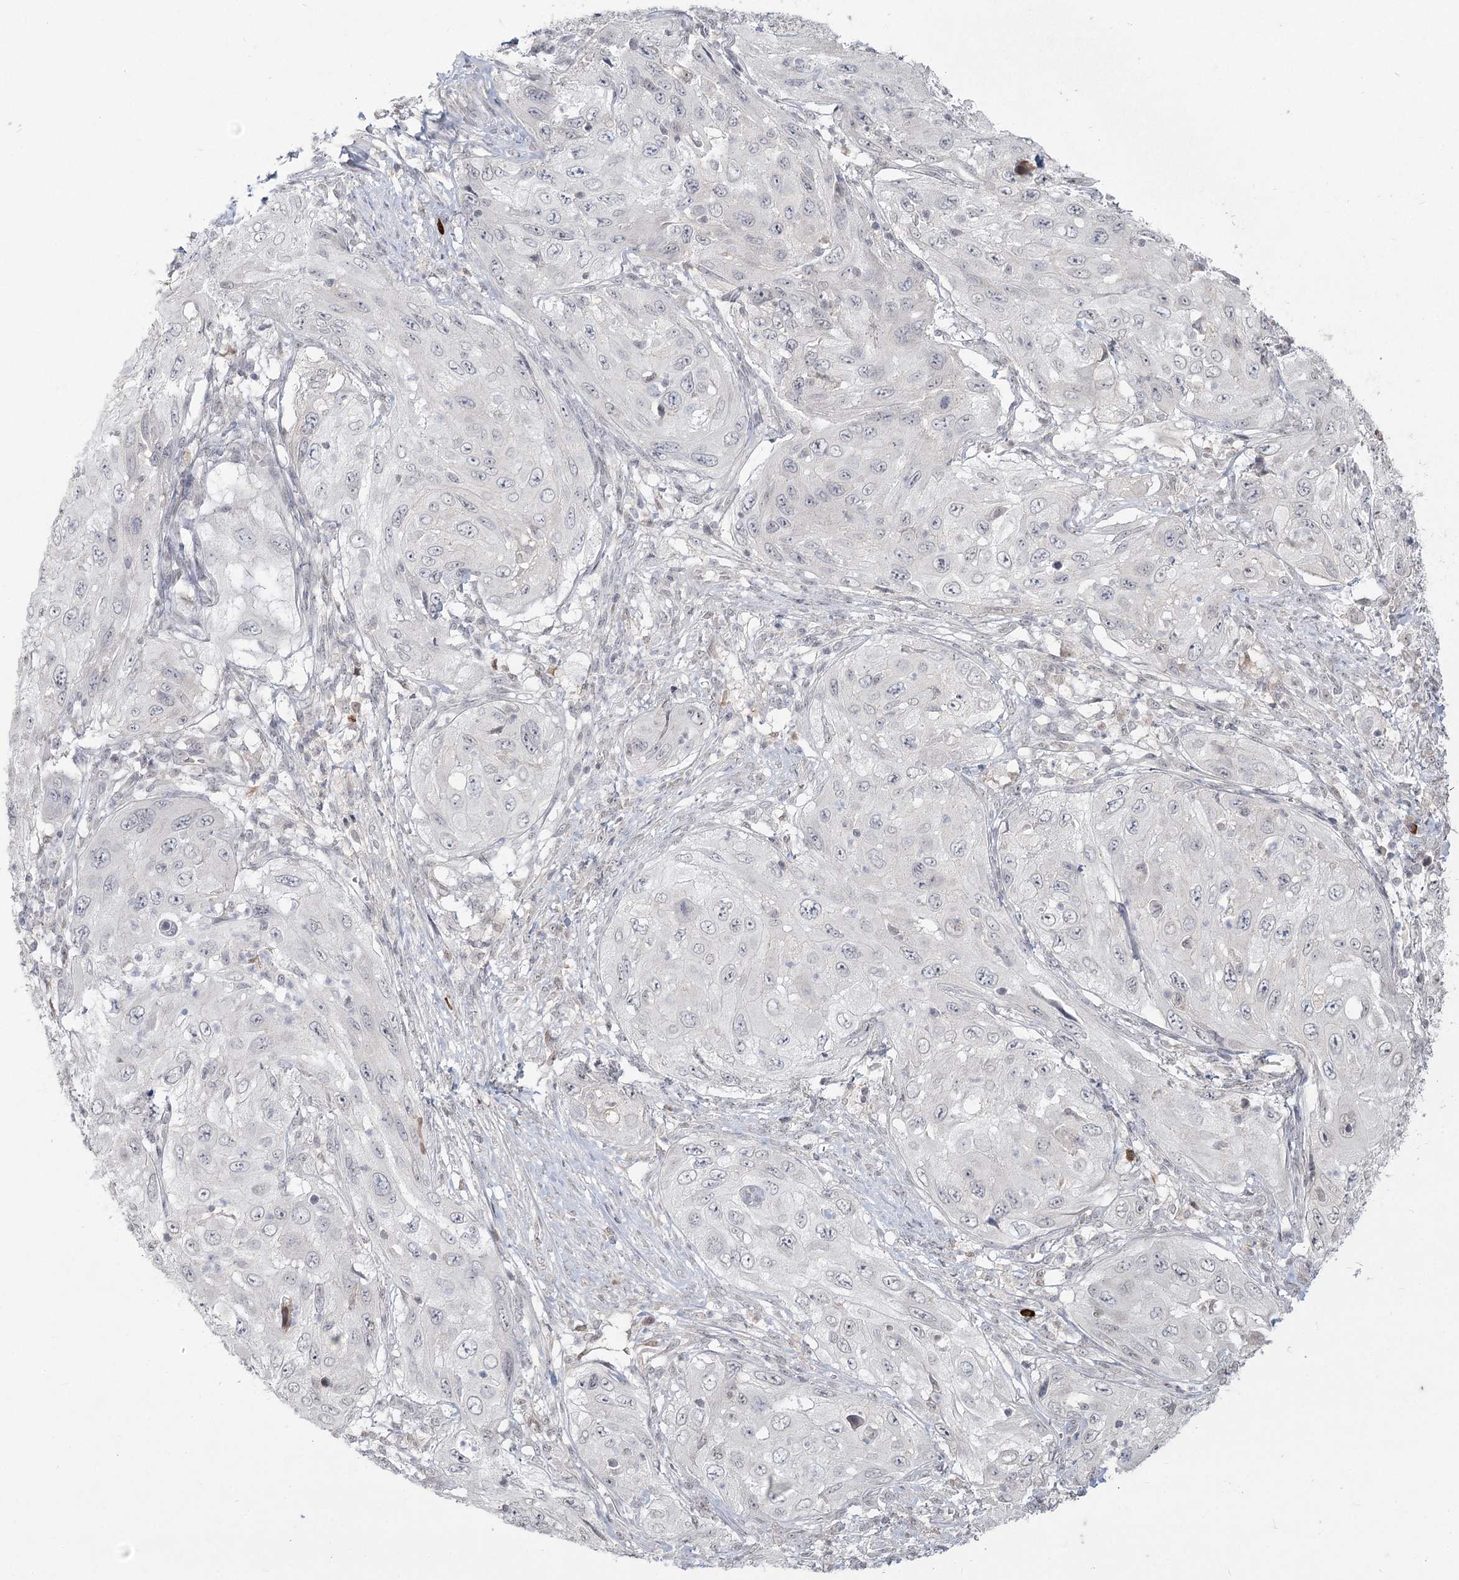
{"staining": {"intensity": "negative", "quantity": "none", "location": "none"}, "tissue": "cervical cancer", "cell_type": "Tumor cells", "image_type": "cancer", "snomed": [{"axis": "morphology", "description": "Squamous cell carcinoma, NOS"}, {"axis": "topography", "description": "Cervix"}], "caption": "This is a micrograph of immunohistochemistry staining of cervical cancer, which shows no staining in tumor cells.", "gene": "LY6G5C", "patient": {"sex": "female", "age": 42}}